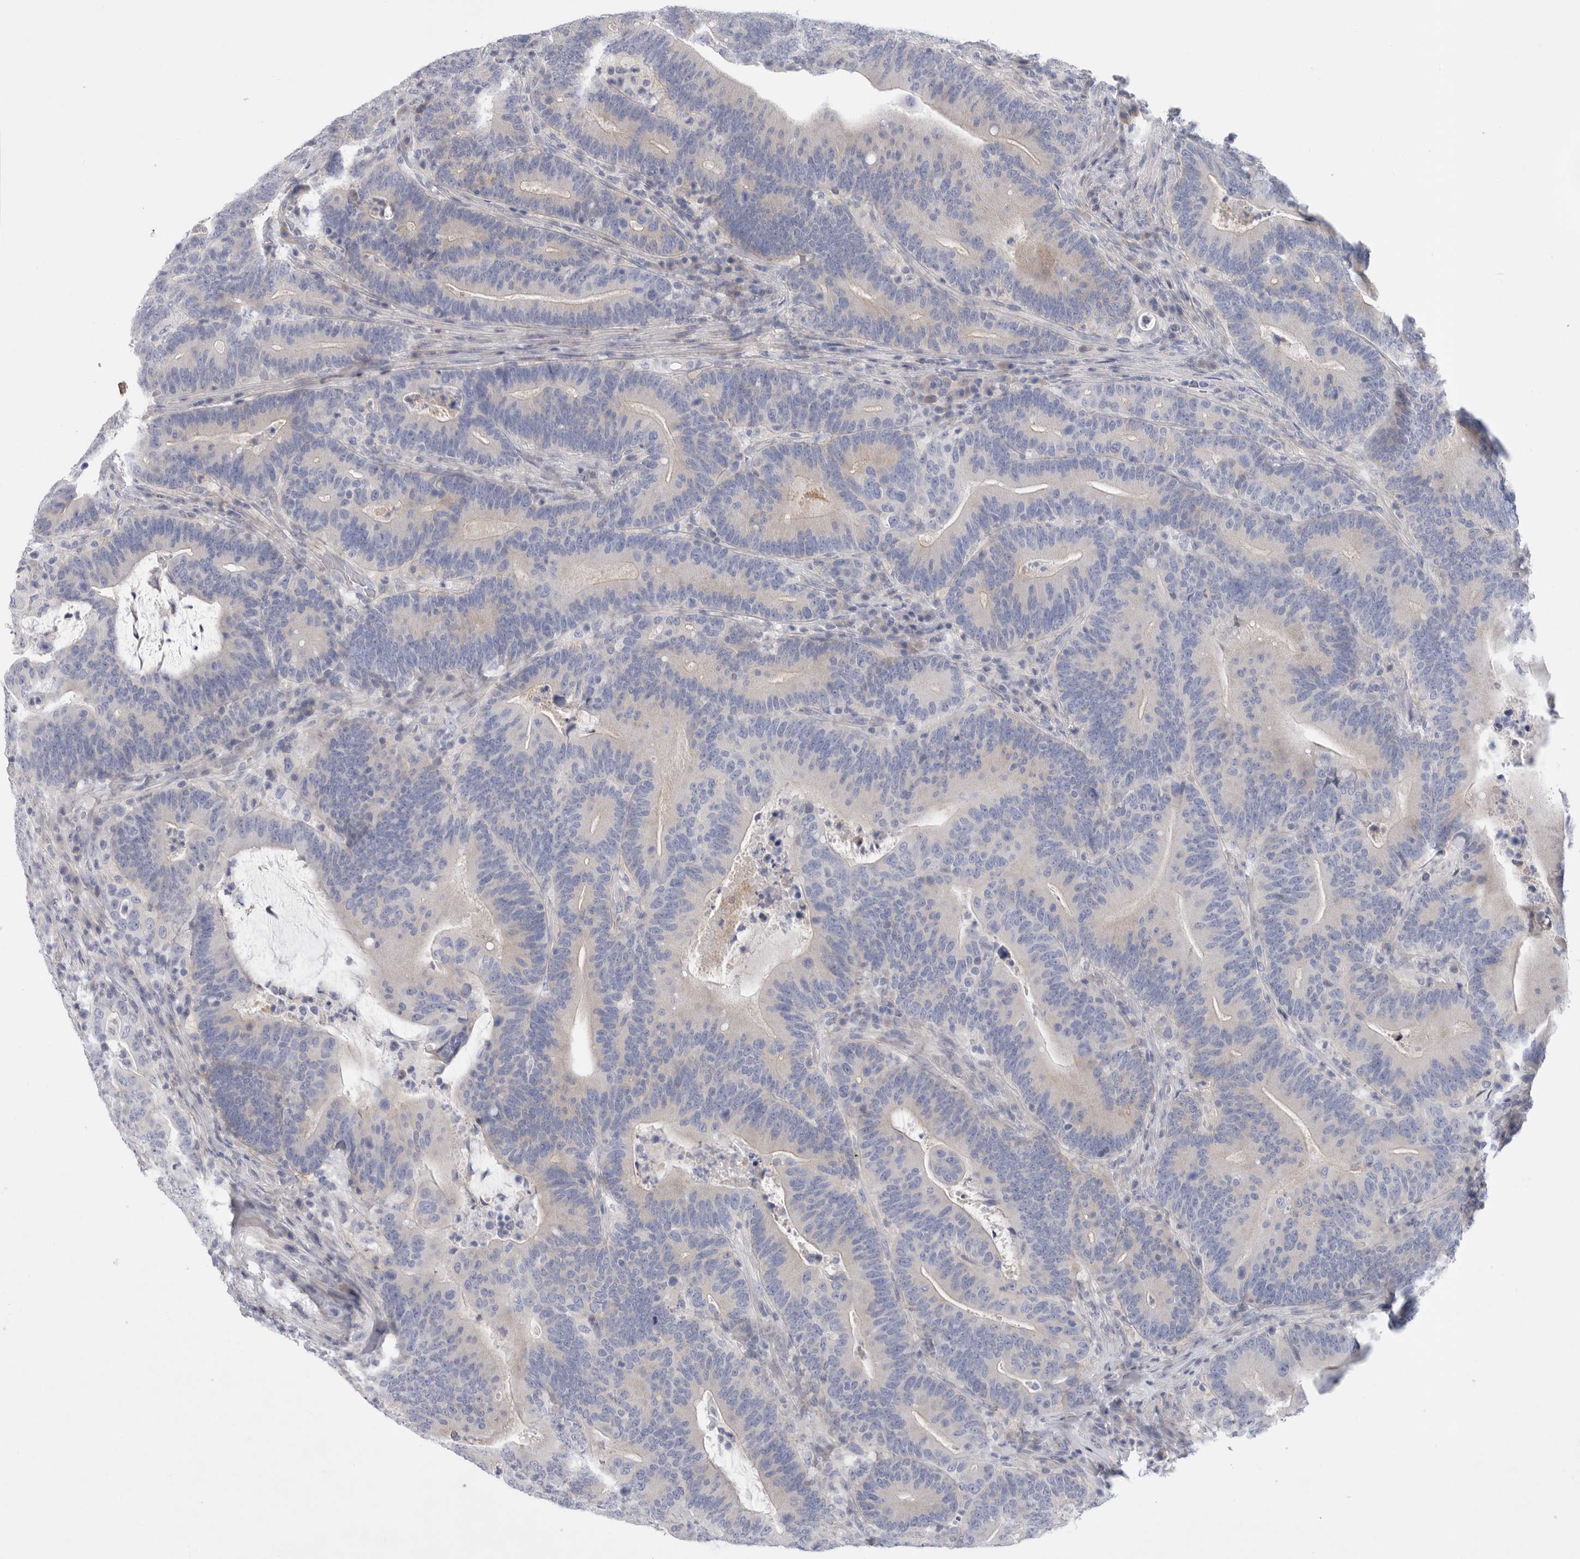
{"staining": {"intensity": "negative", "quantity": "none", "location": "none"}, "tissue": "colorectal cancer", "cell_type": "Tumor cells", "image_type": "cancer", "snomed": [{"axis": "morphology", "description": "Adenocarcinoma, NOS"}, {"axis": "topography", "description": "Colon"}], "caption": "A photomicrograph of human adenocarcinoma (colorectal) is negative for staining in tumor cells.", "gene": "CAMK2B", "patient": {"sex": "female", "age": 66}}